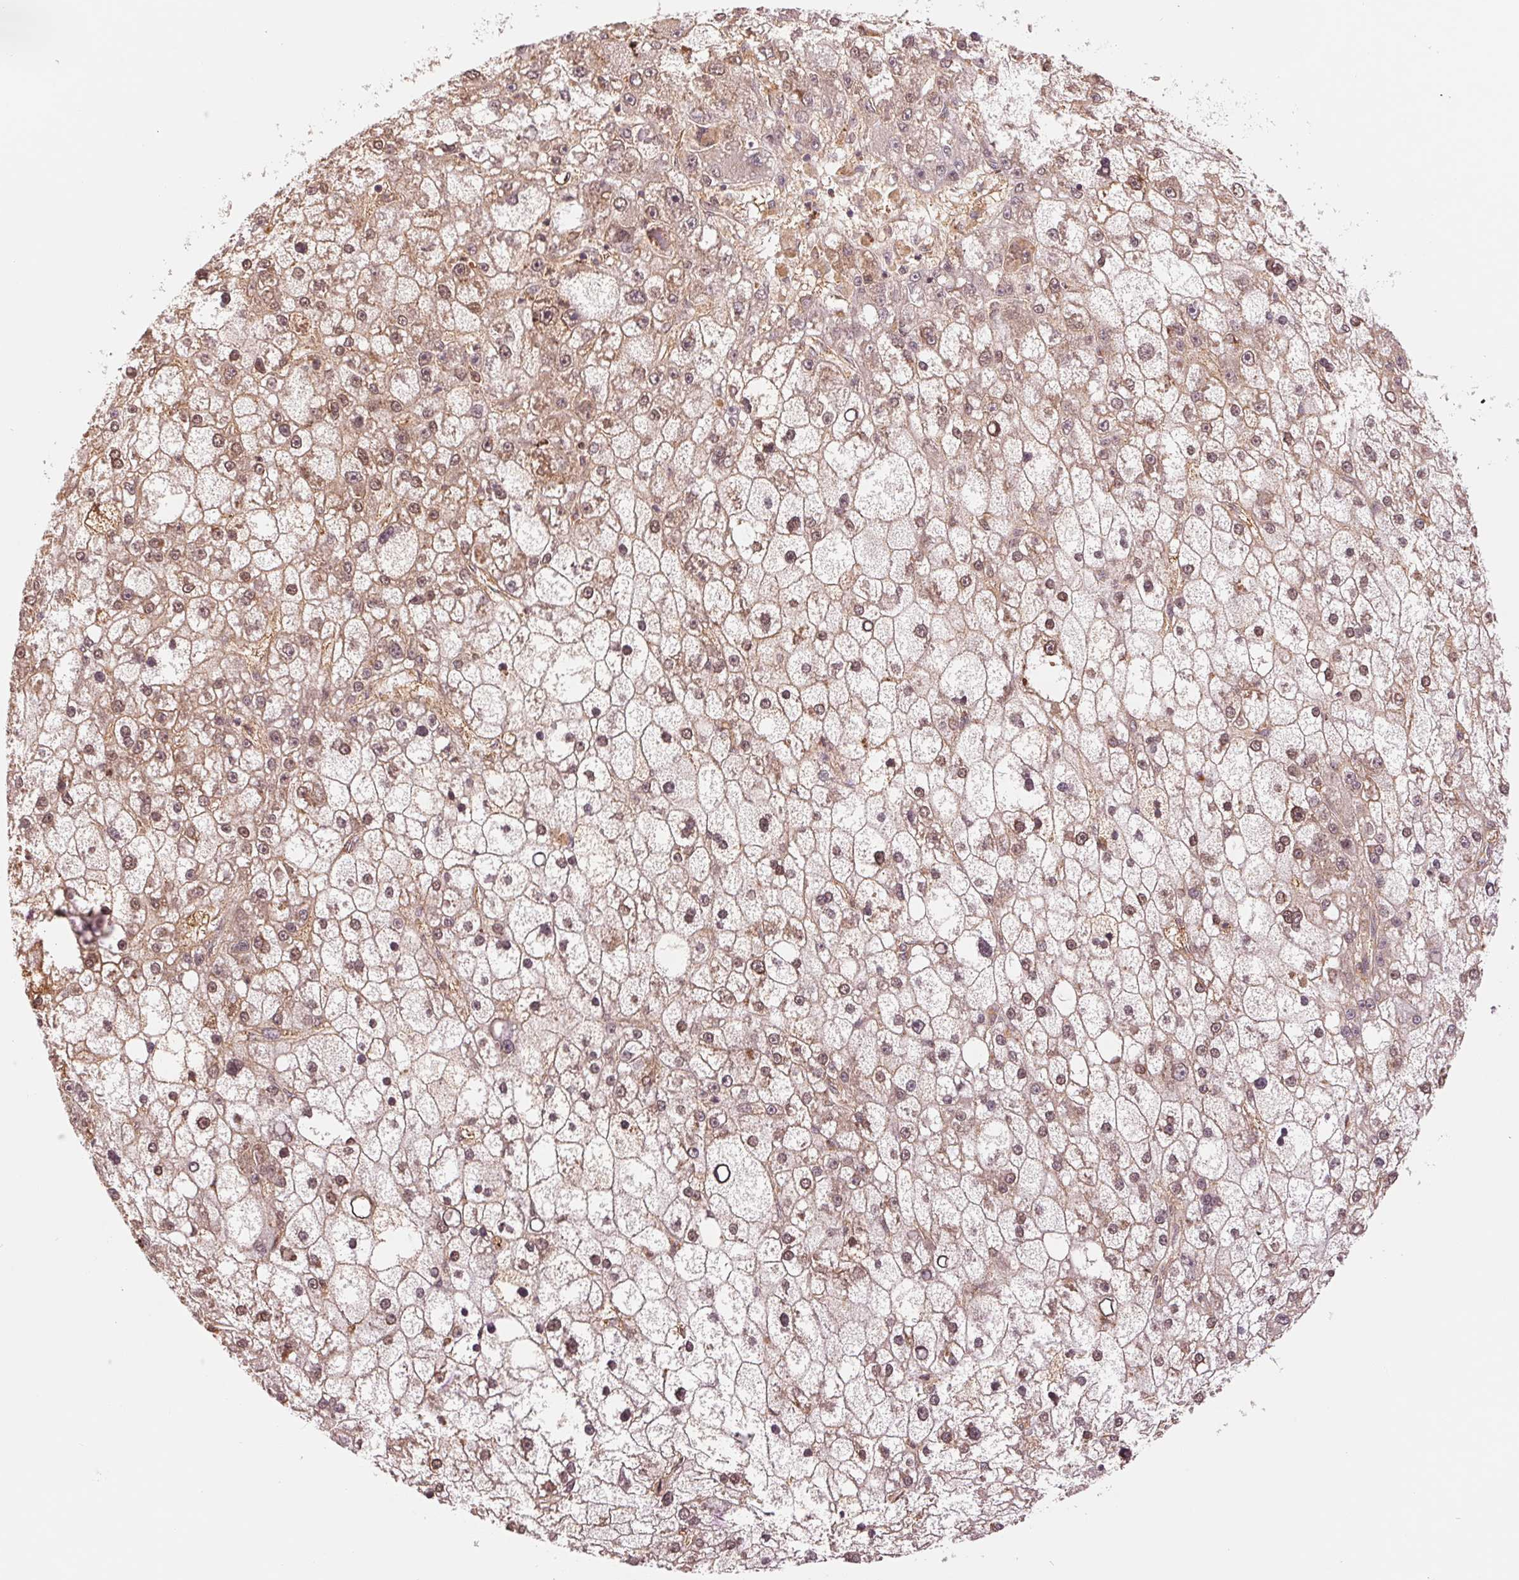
{"staining": {"intensity": "weak", "quantity": ">75%", "location": "cytoplasmic/membranous,nuclear"}, "tissue": "liver cancer", "cell_type": "Tumor cells", "image_type": "cancer", "snomed": [{"axis": "morphology", "description": "Carcinoma, Hepatocellular, NOS"}, {"axis": "topography", "description": "Liver"}], "caption": "The immunohistochemical stain highlights weak cytoplasmic/membranous and nuclear staining in tumor cells of hepatocellular carcinoma (liver) tissue.", "gene": "CDC123", "patient": {"sex": "male", "age": 67}}